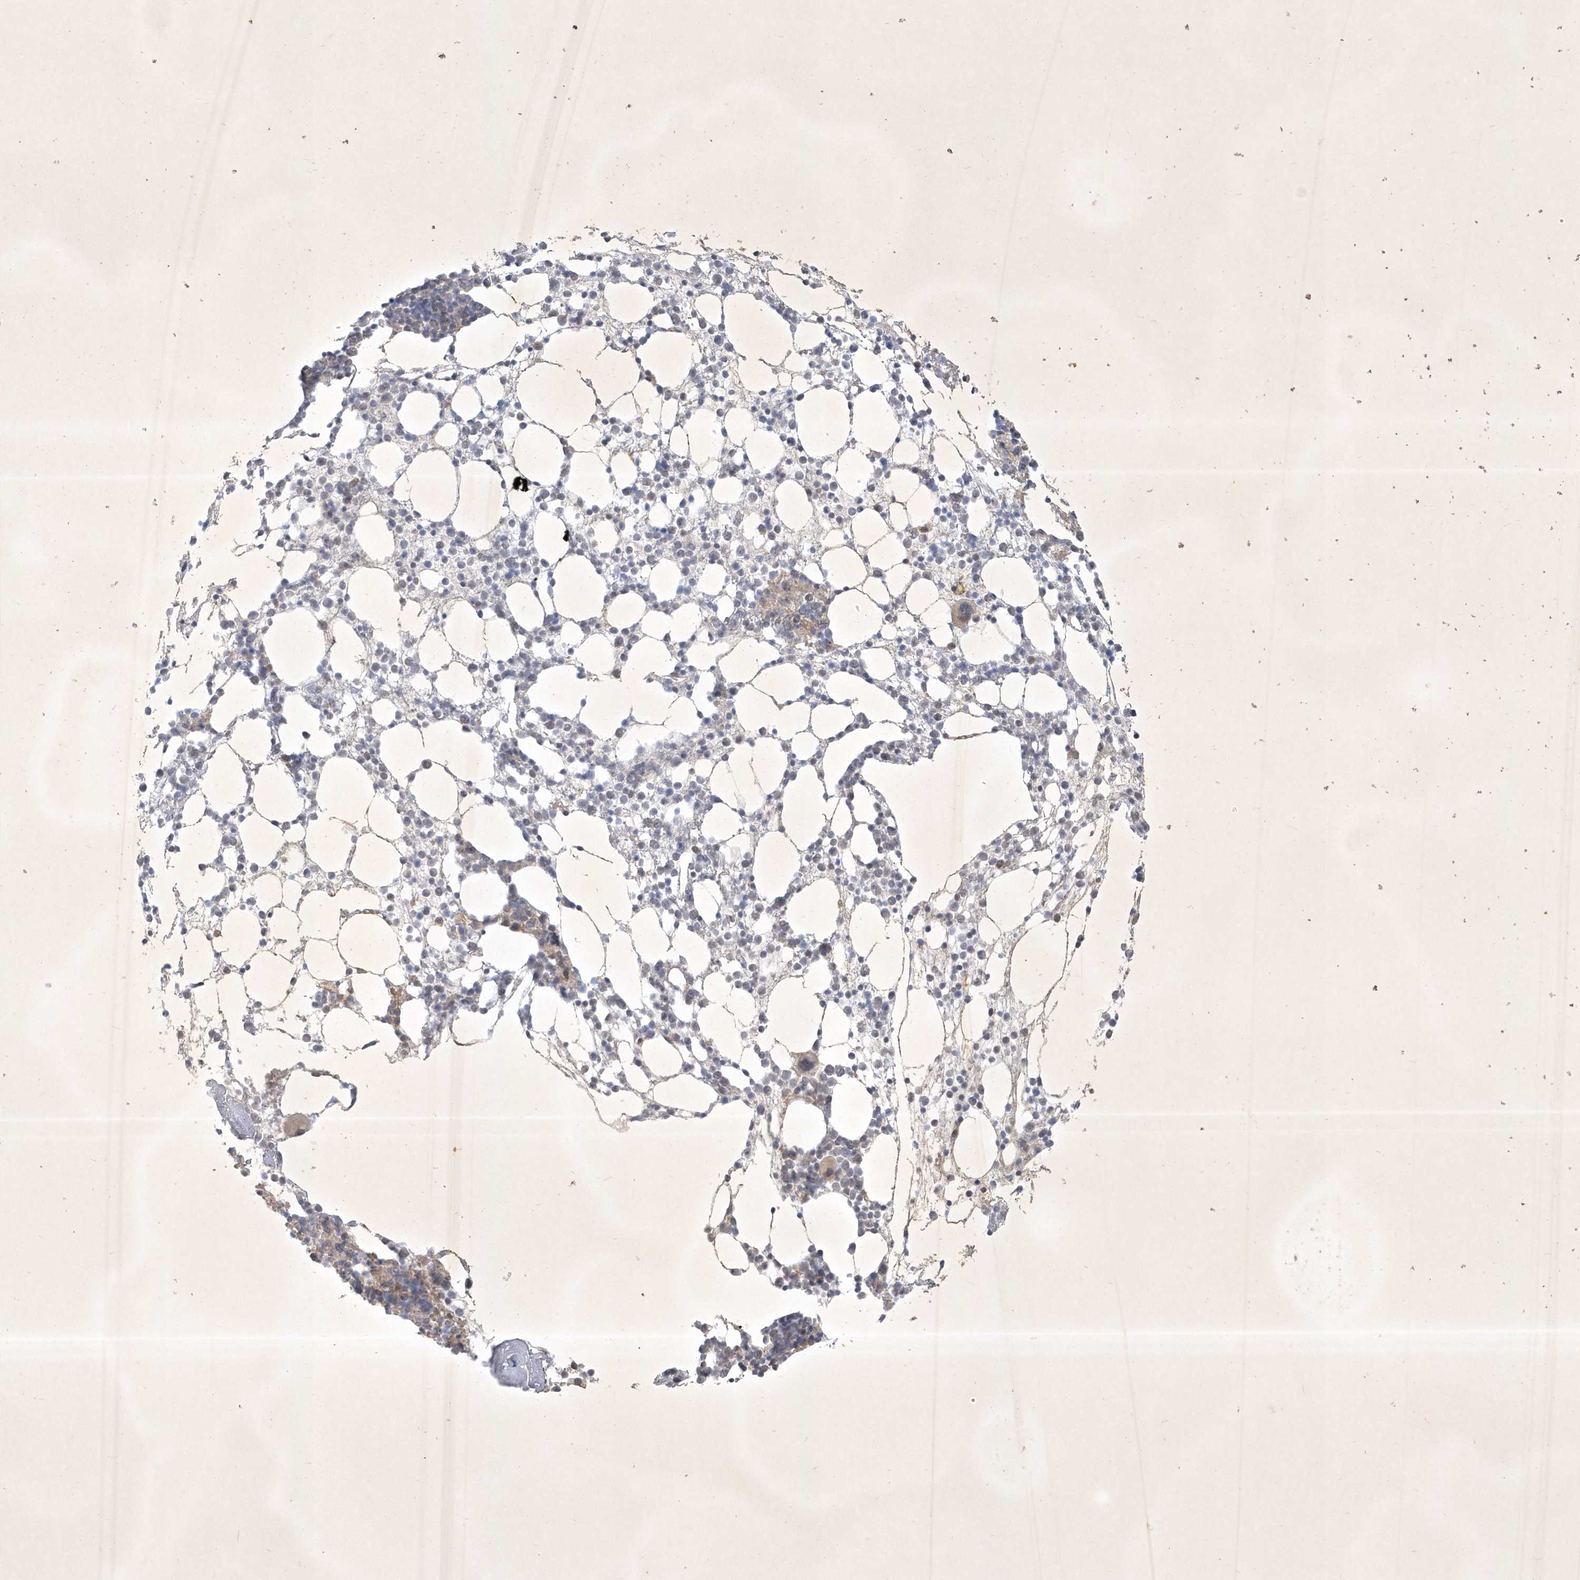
{"staining": {"intensity": "negative", "quantity": "none", "location": "none"}, "tissue": "bone marrow", "cell_type": "Hematopoietic cells", "image_type": "normal", "snomed": [{"axis": "morphology", "description": "Normal tissue, NOS"}, {"axis": "topography", "description": "Bone marrow"}], "caption": "High magnification brightfield microscopy of unremarkable bone marrow stained with DAB (brown) and counterstained with hematoxylin (blue): hematopoietic cells show no significant positivity.", "gene": "BOD1L2", "patient": {"sex": "female", "age": 57}}